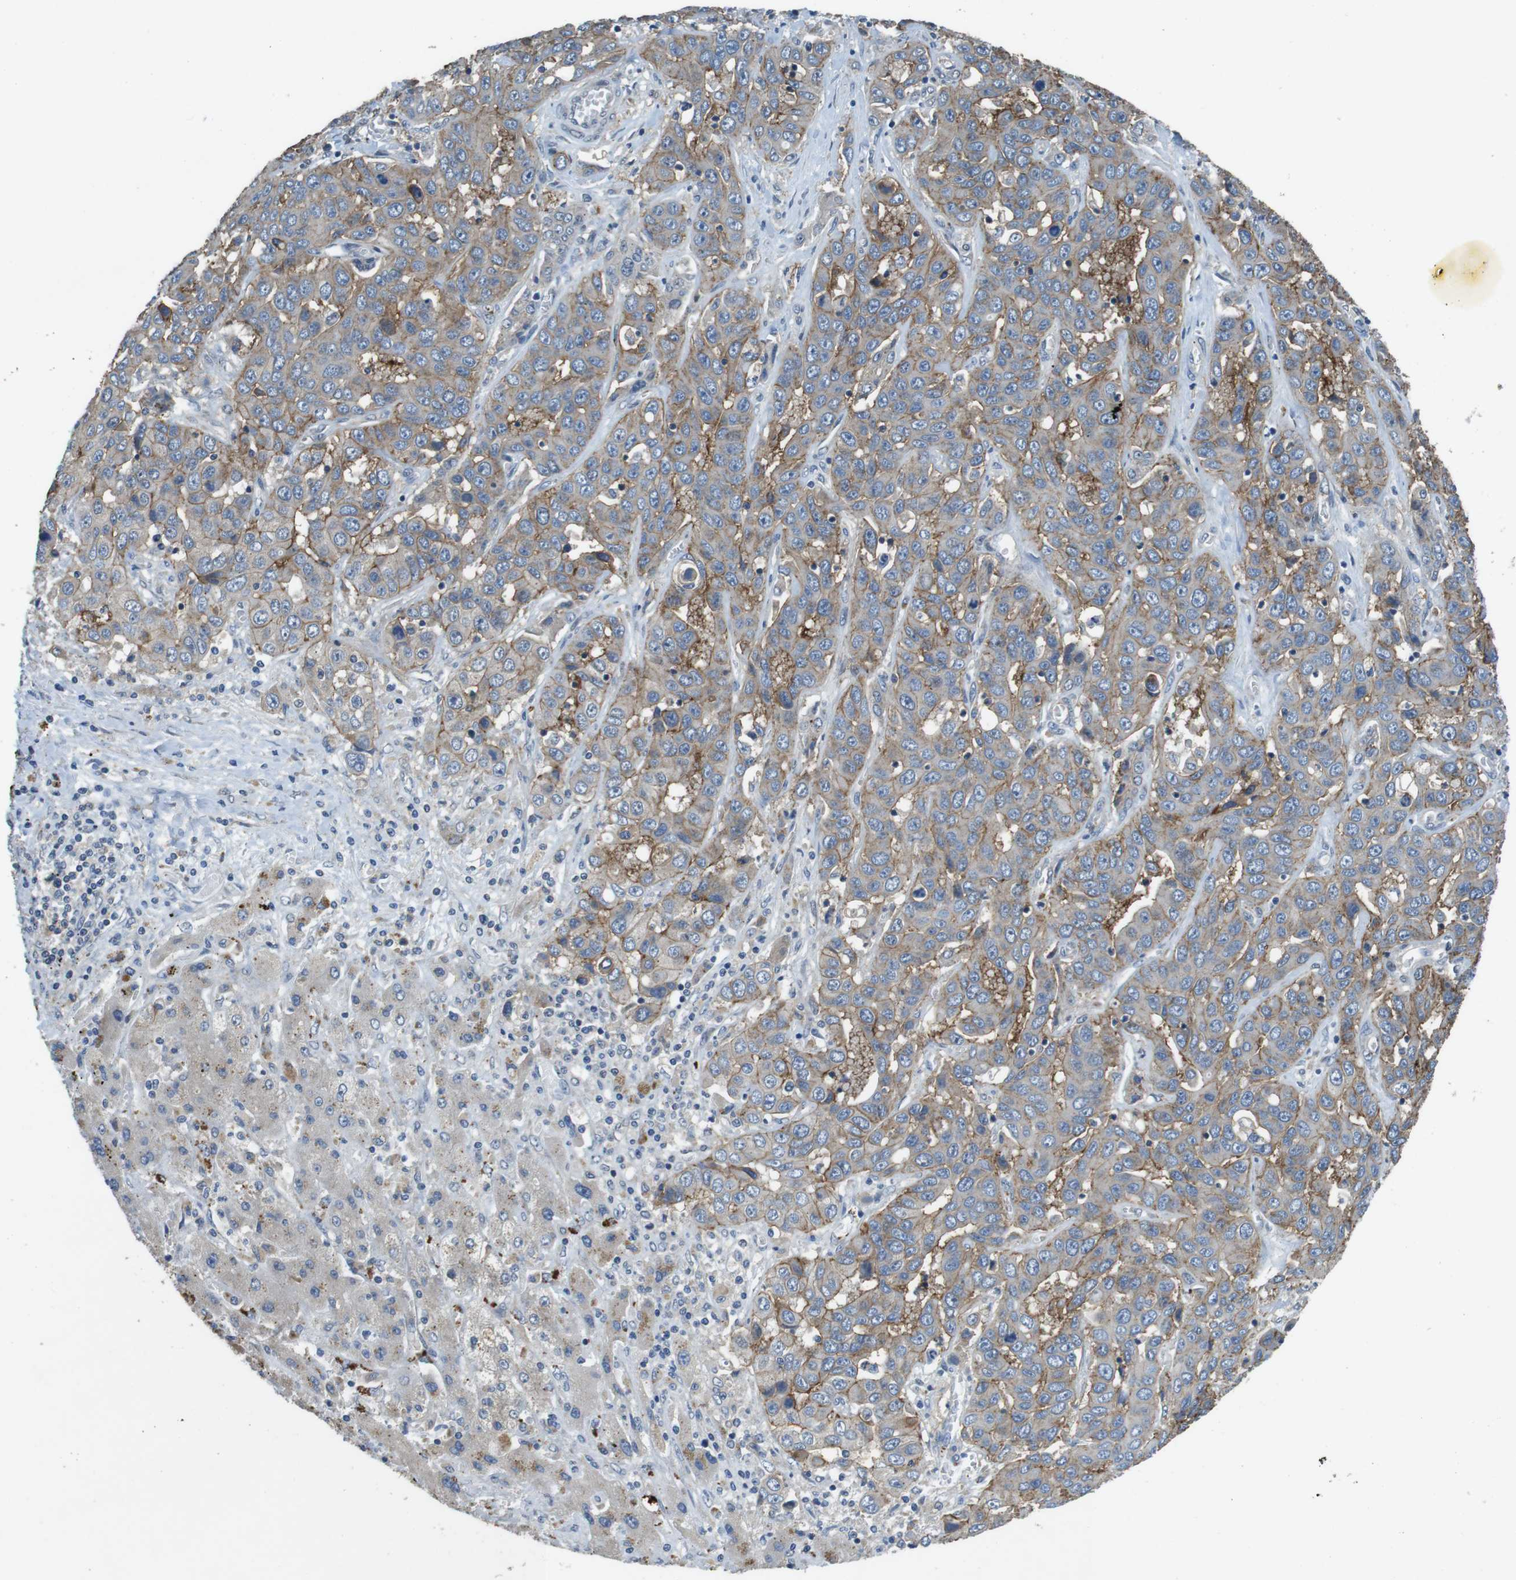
{"staining": {"intensity": "moderate", "quantity": ">75%", "location": "cytoplasmic/membranous"}, "tissue": "liver cancer", "cell_type": "Tumor cells", "image_type": "cancer", "snomed": [{"axis": "morphology", "description": "Cholangiocarcinoma"}, {"axis": "topography", "description": "Liver"}], "caption": "Cholangiocarcinoma (liver) stained with DAB IHC reveals medium levels of moderate cytoplasmic/membranous expression in approximately >75% of tumor cells.", "gene": "CLDN7", "patient": {"sex": "female", "age": 52}}